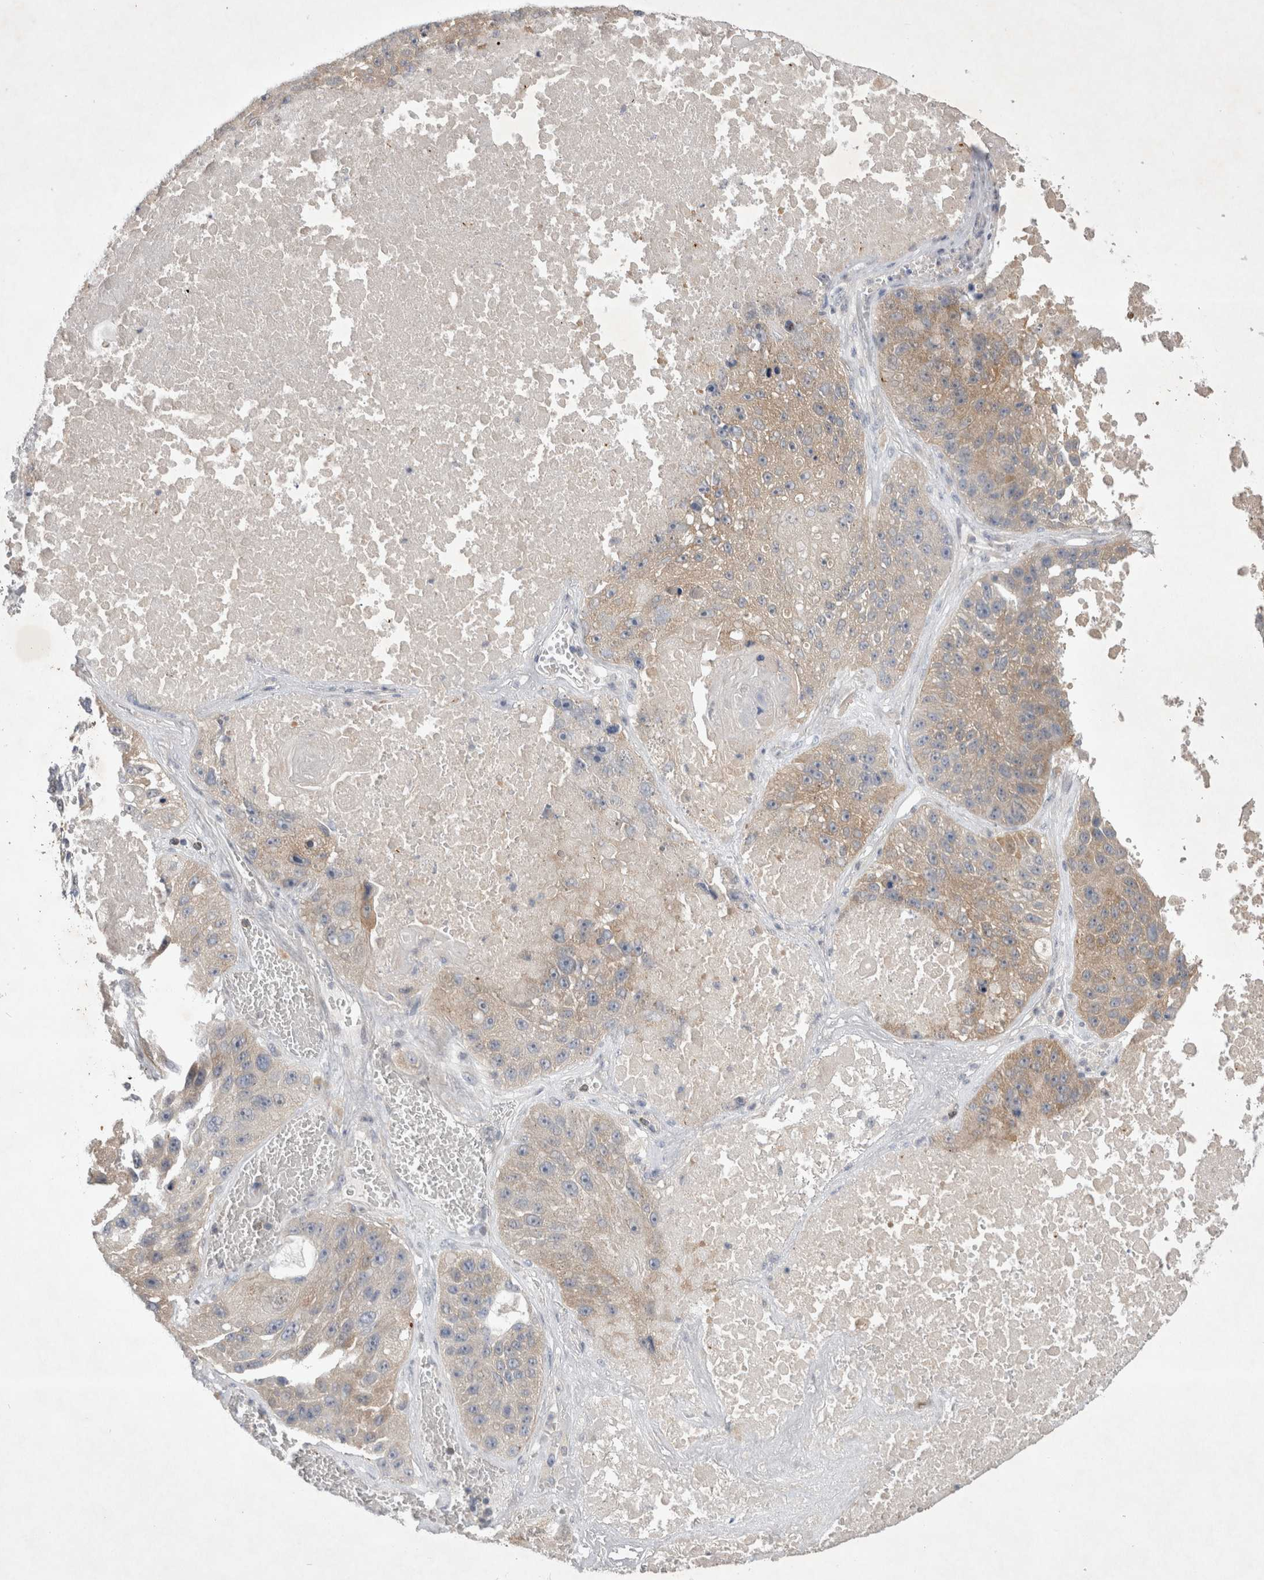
{"staining": {"intensity": "weak", "quantity": ">75%", "location": "cytoplasmic/membranous"}, "tissue": "lung cancer", "cell_type": "Tumor cells", "image_type": "cancer", "snomed": [{"axis": "morphology", "description": "Squamous cell carcinoma, NOS"}, {"axis": "topography", "description": "Lung"}], "caption": "Tumor cells reveal low levels of weak cytoplasmic/membranous staining in approximately >75% of cells in lung squamous cell carcinoma. (brown staining indicates protein expression, while blue staining denotes nuclei).", "gene": "SRD5A3", "patient": {"sex": "male", "age": 61}}